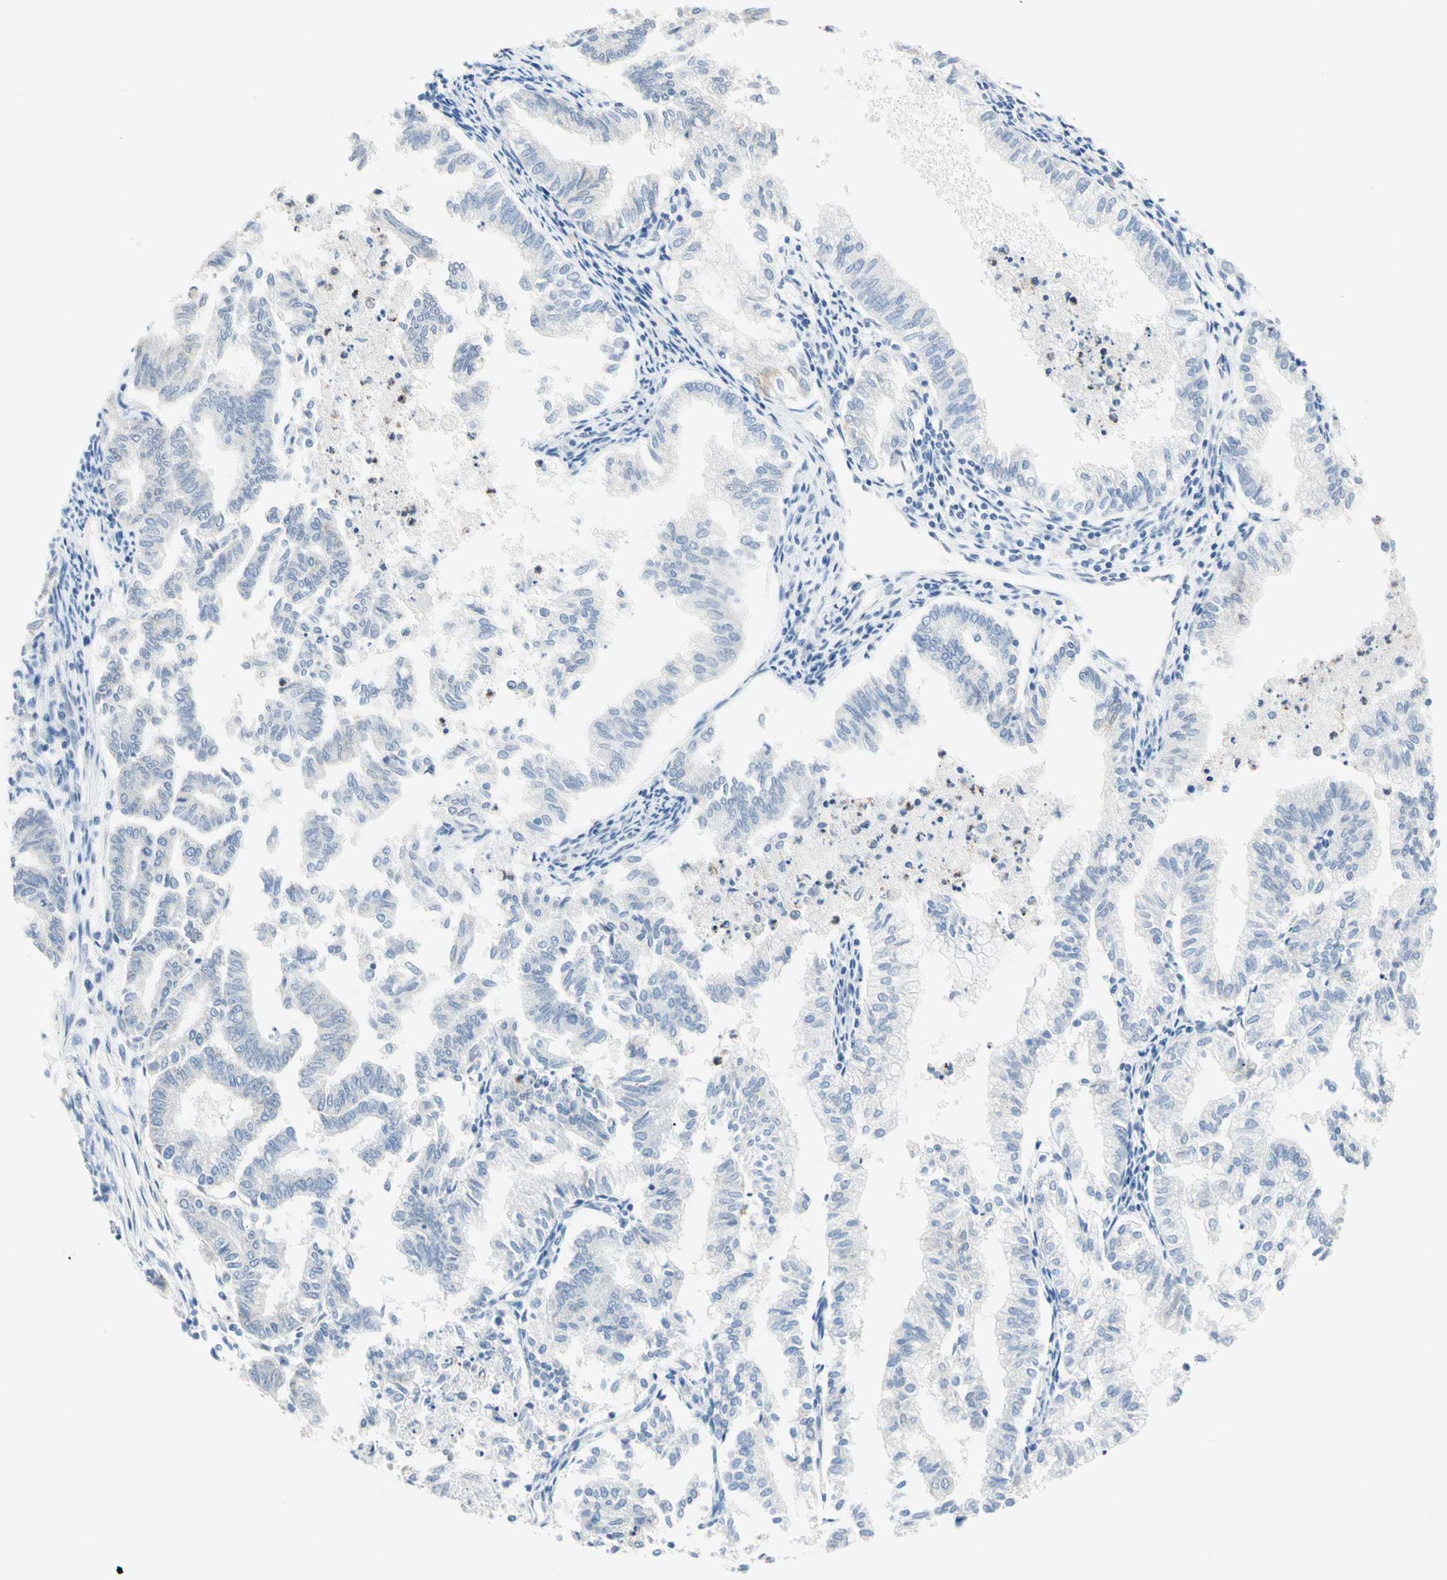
{"staining": {"intensity": "negative", "quantity": "none", "location": "none"}, "tissue": "endometrial cancer", "cell_type": "Tumor cells", "image_type": "cancer", "snomed": [{"axis": "morphology", "description": "Necrosis, NOS"}, {"axis": "morphology", "description": "Adenocarcinoma, NOS"}, {"axis": "topography", "description": "Endometrium"}], "caption": "Tumor cells show no significant positivity in endometrial cancer.", "gene": "CYSLTR1", "patient": {"sex": "female", "age": 79}}